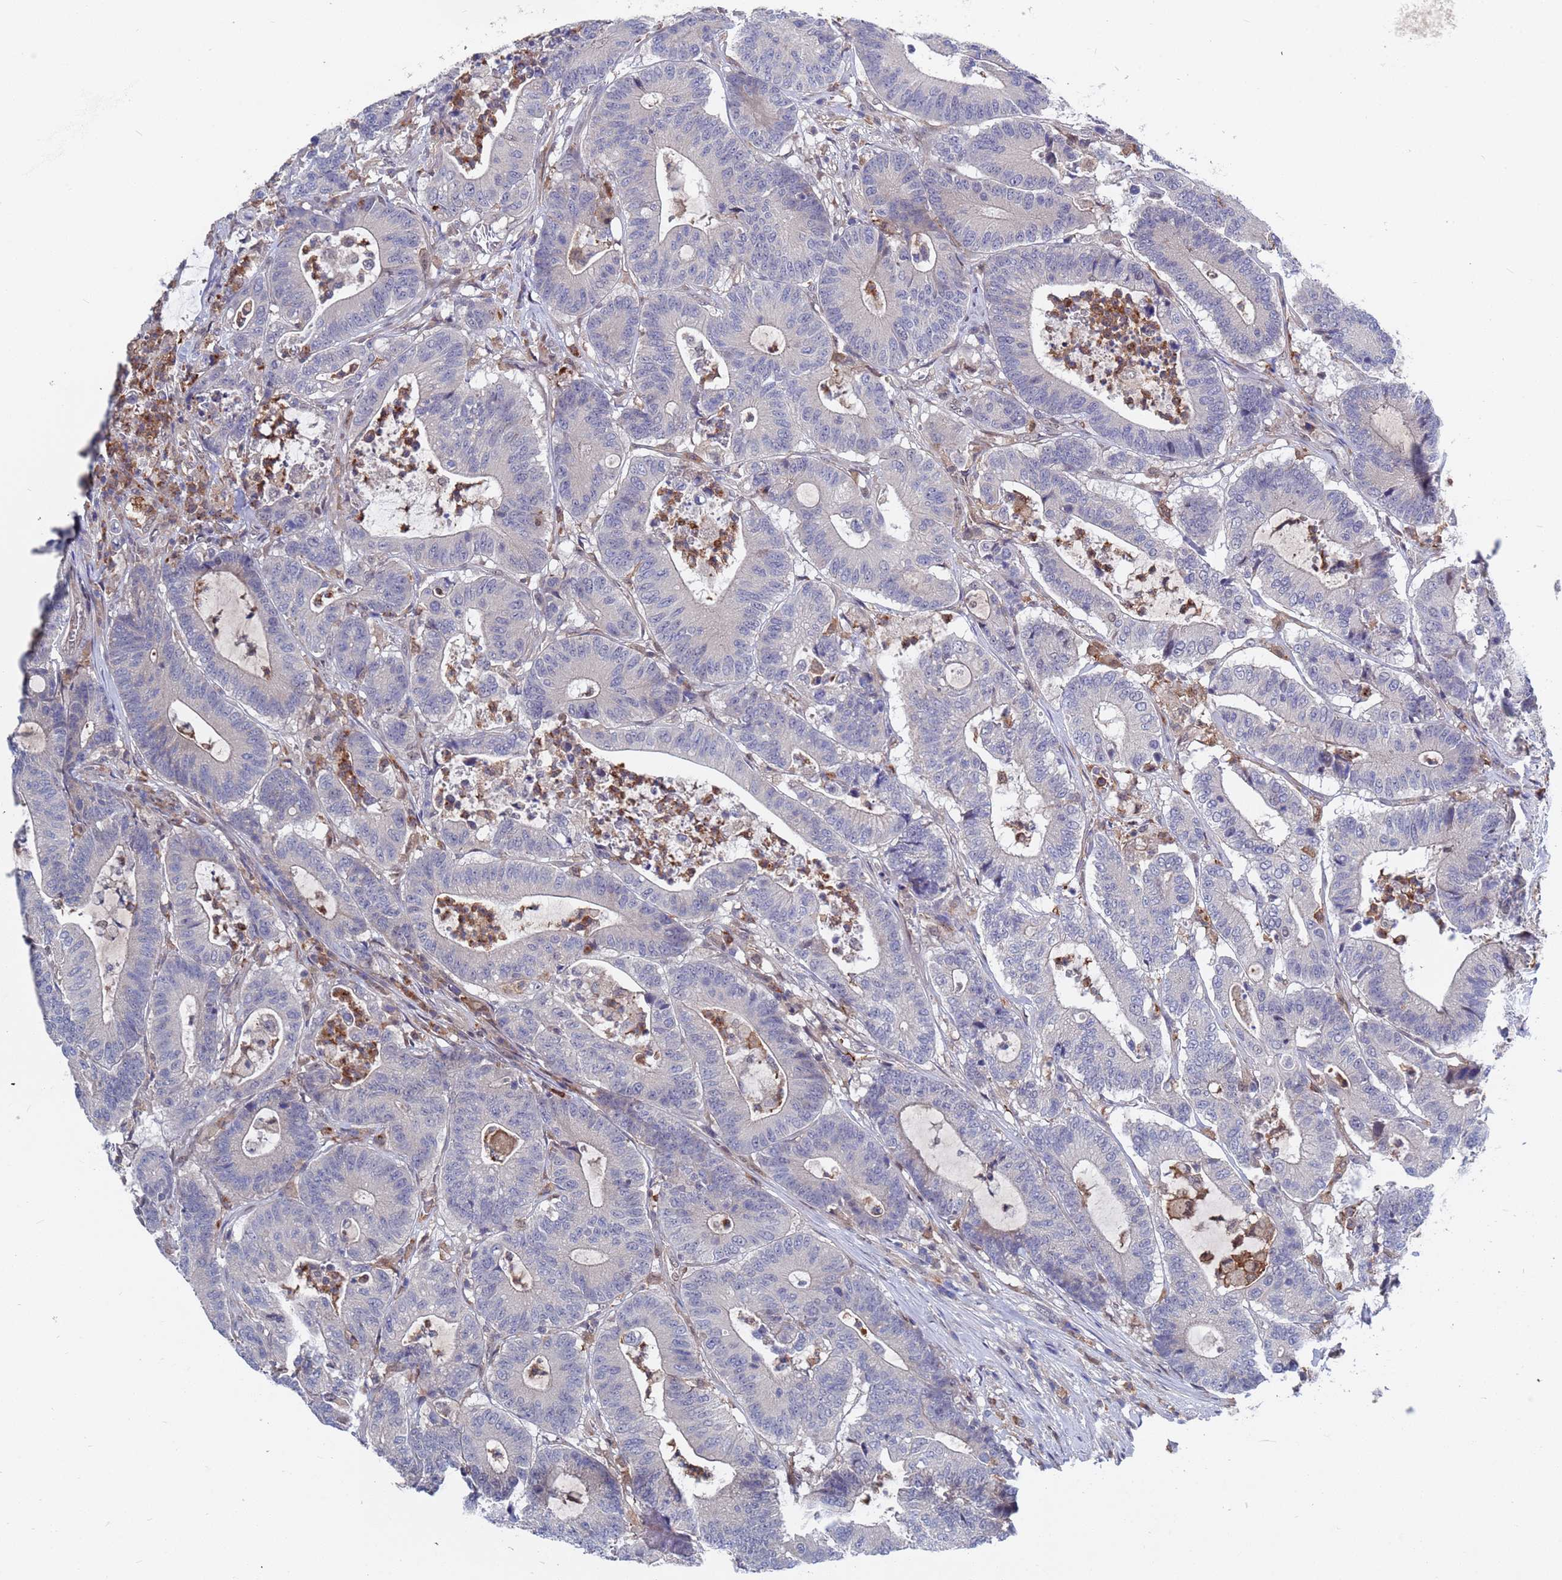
{"staining": {"intensity": "negative", "quantity": "none", "location": "none"}, "tissue": "colorectal cancer", "cell_type": "Tumor cells", "image_type": "cancer", "snomed": [{"axis": "morphology", "description": "Adenocarcinoma, NOS"}, {"axis": "topography", "description": "Colon"}], "caption": "An IHC image of colorectal adenocarcinoma is shown. There is no staining in tumor cells of colorectal adenocarcinoma. Nuclei are stained in blue.", "gene": "TMBIM6", "patient": {"sex": "female", "age": 84}}